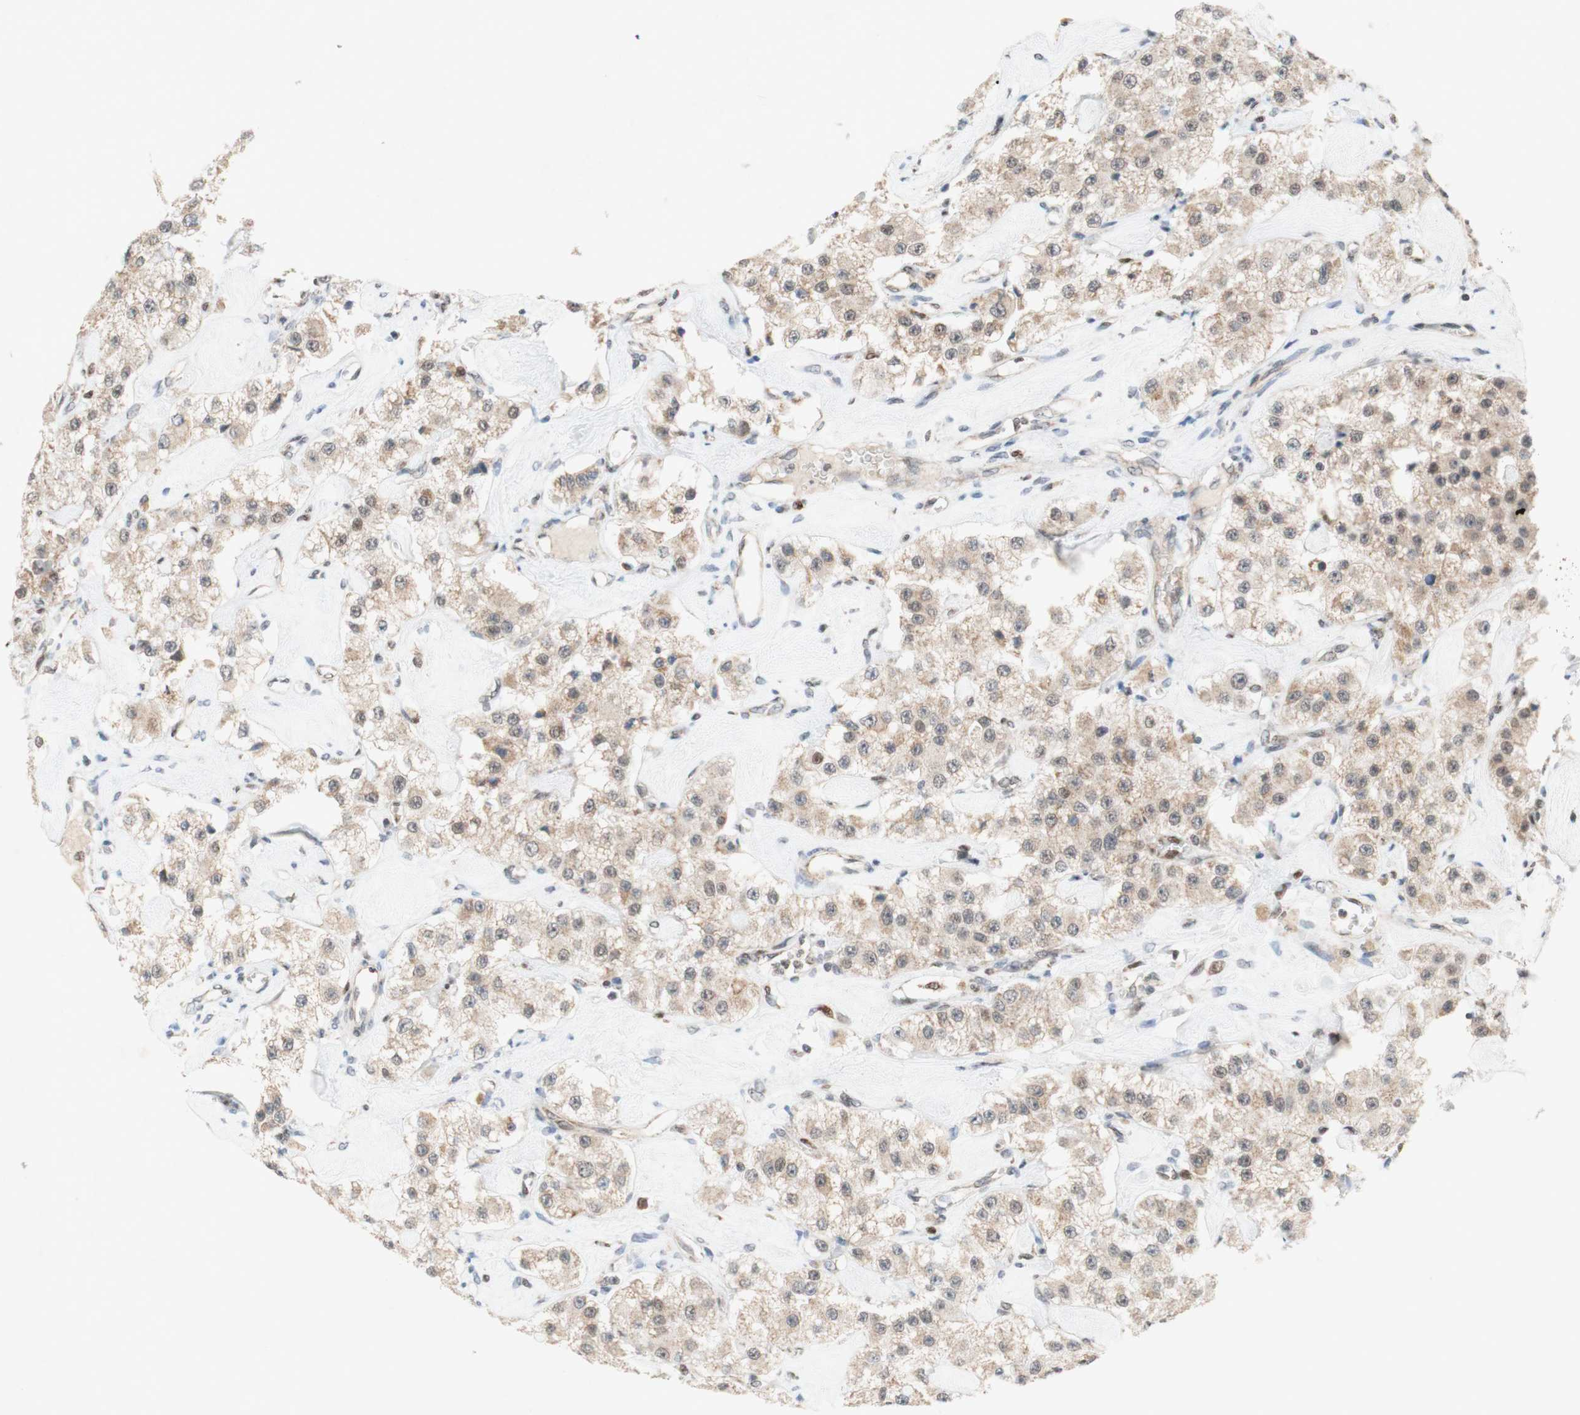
{"staining": {"intensity": "weak", "quantity": "25%-75%", "location": "cytoplasmic/membranous"}, "tissue": "carcinoid", "cell_type": "Tumor cells", "image_type": "cancer", "snomed": [{"axis": "morphology", "description": "Carcinoid, malignant, NOS"}, {"axis": "topography", "description": "Pancreas"}], "caption": "This micrograph demonstrates immunohistochemistry staining of malignant carcinoid, with low weak cytoplasmic/membranous expression in about 25%-75% of tumor cells.", "gene": "DNMT3A", "patient": {"sex": "male", "age": 41}}